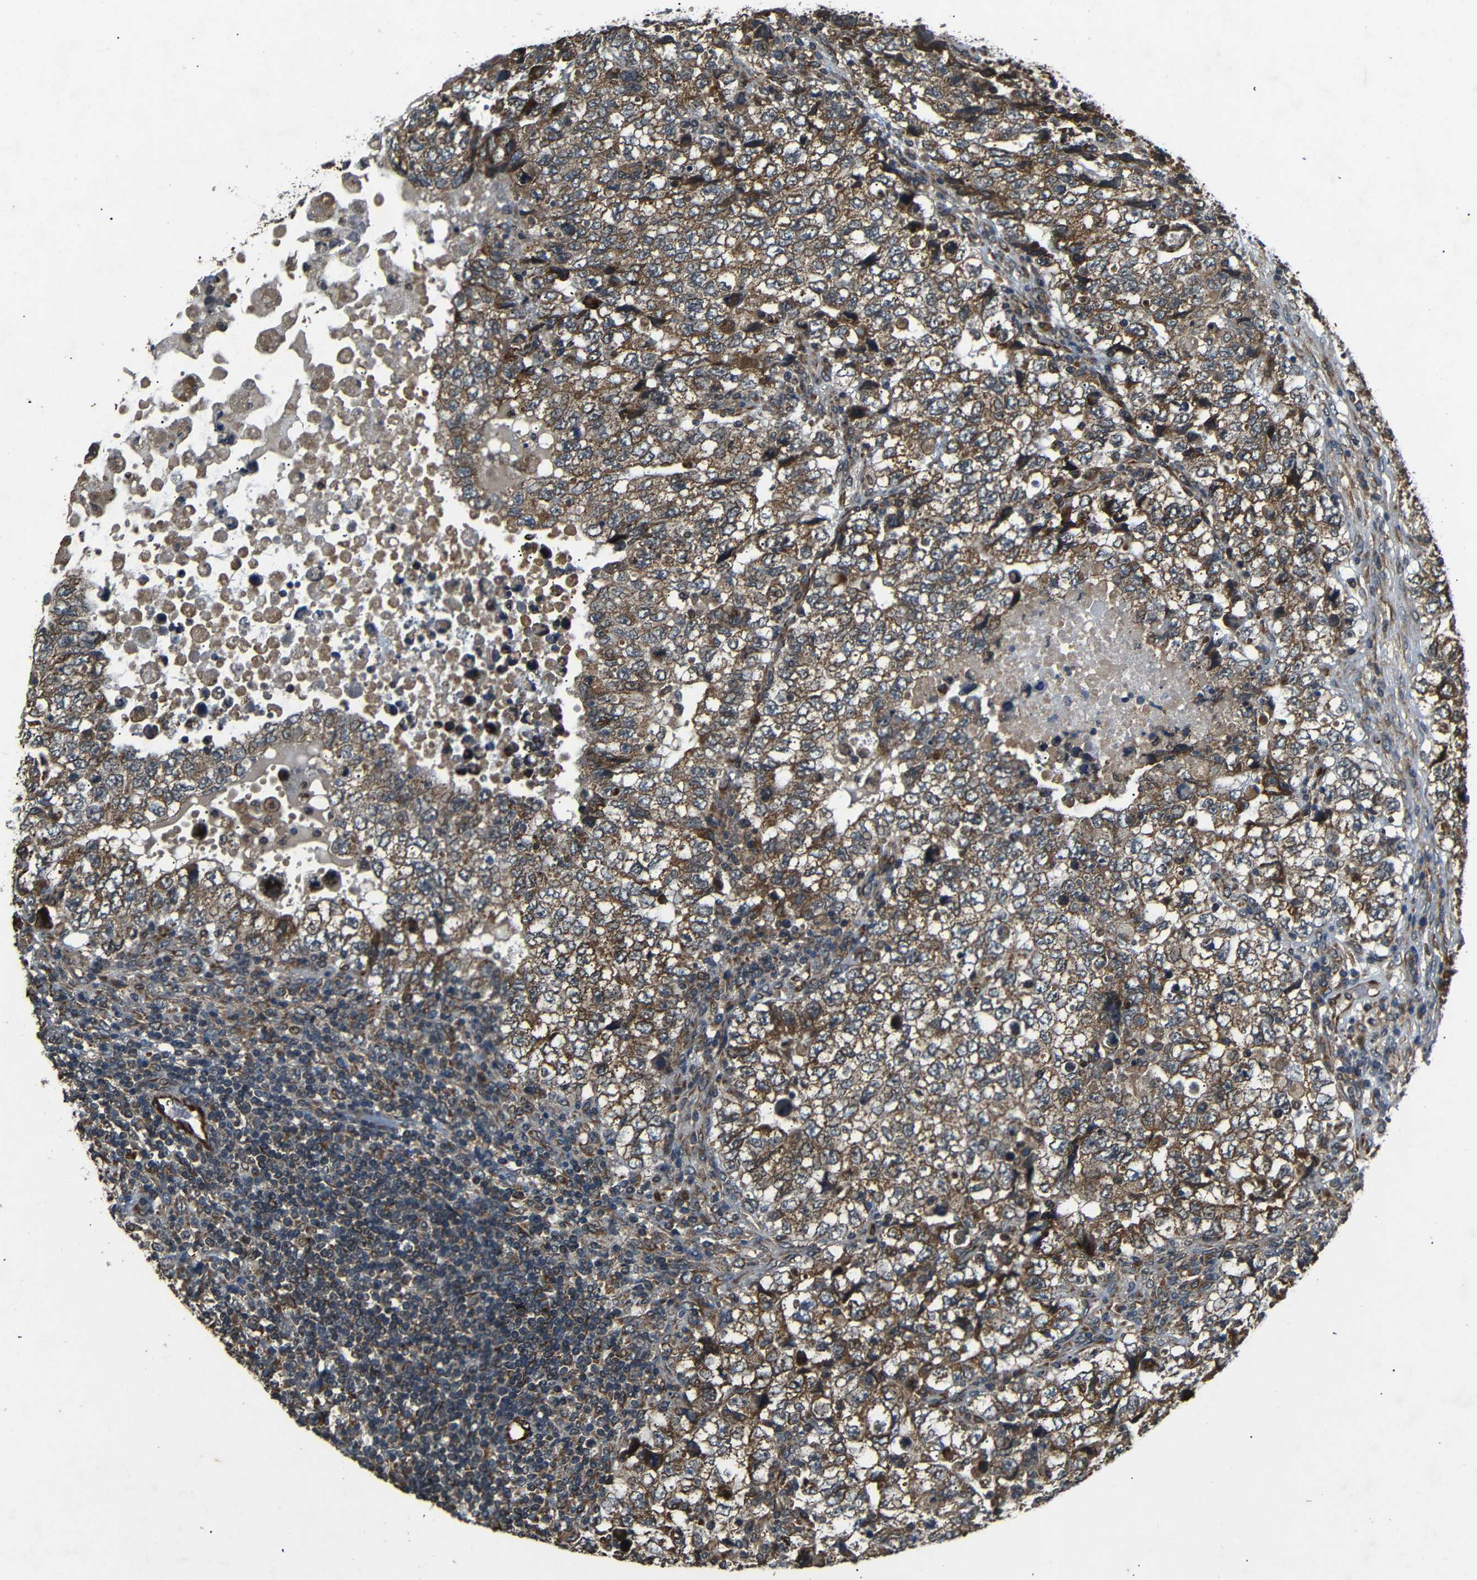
{"staining": {"intensity": "strong", "quantity": ">75%", "location": "cytoplasmic/membranous"}, "tissue": "testis cancer", "cell_type": "Tumor cells", "image_type": "cancer", "snomed": [{"axis": "morphology", "description": "Carcinoma, Embryonal, NOS"}, {"axis": "topography", "description": "Testis"}], "caption": "An IHC photomicrograph of neoplastic tissue is shown. Protein staining in brown labels strong cytoplasmic/membranous positivity in embryonal carcinoma (testis) within tumor cells.", "gene": "TRPC1", "patient": {"sex": "male", "age": 36}}